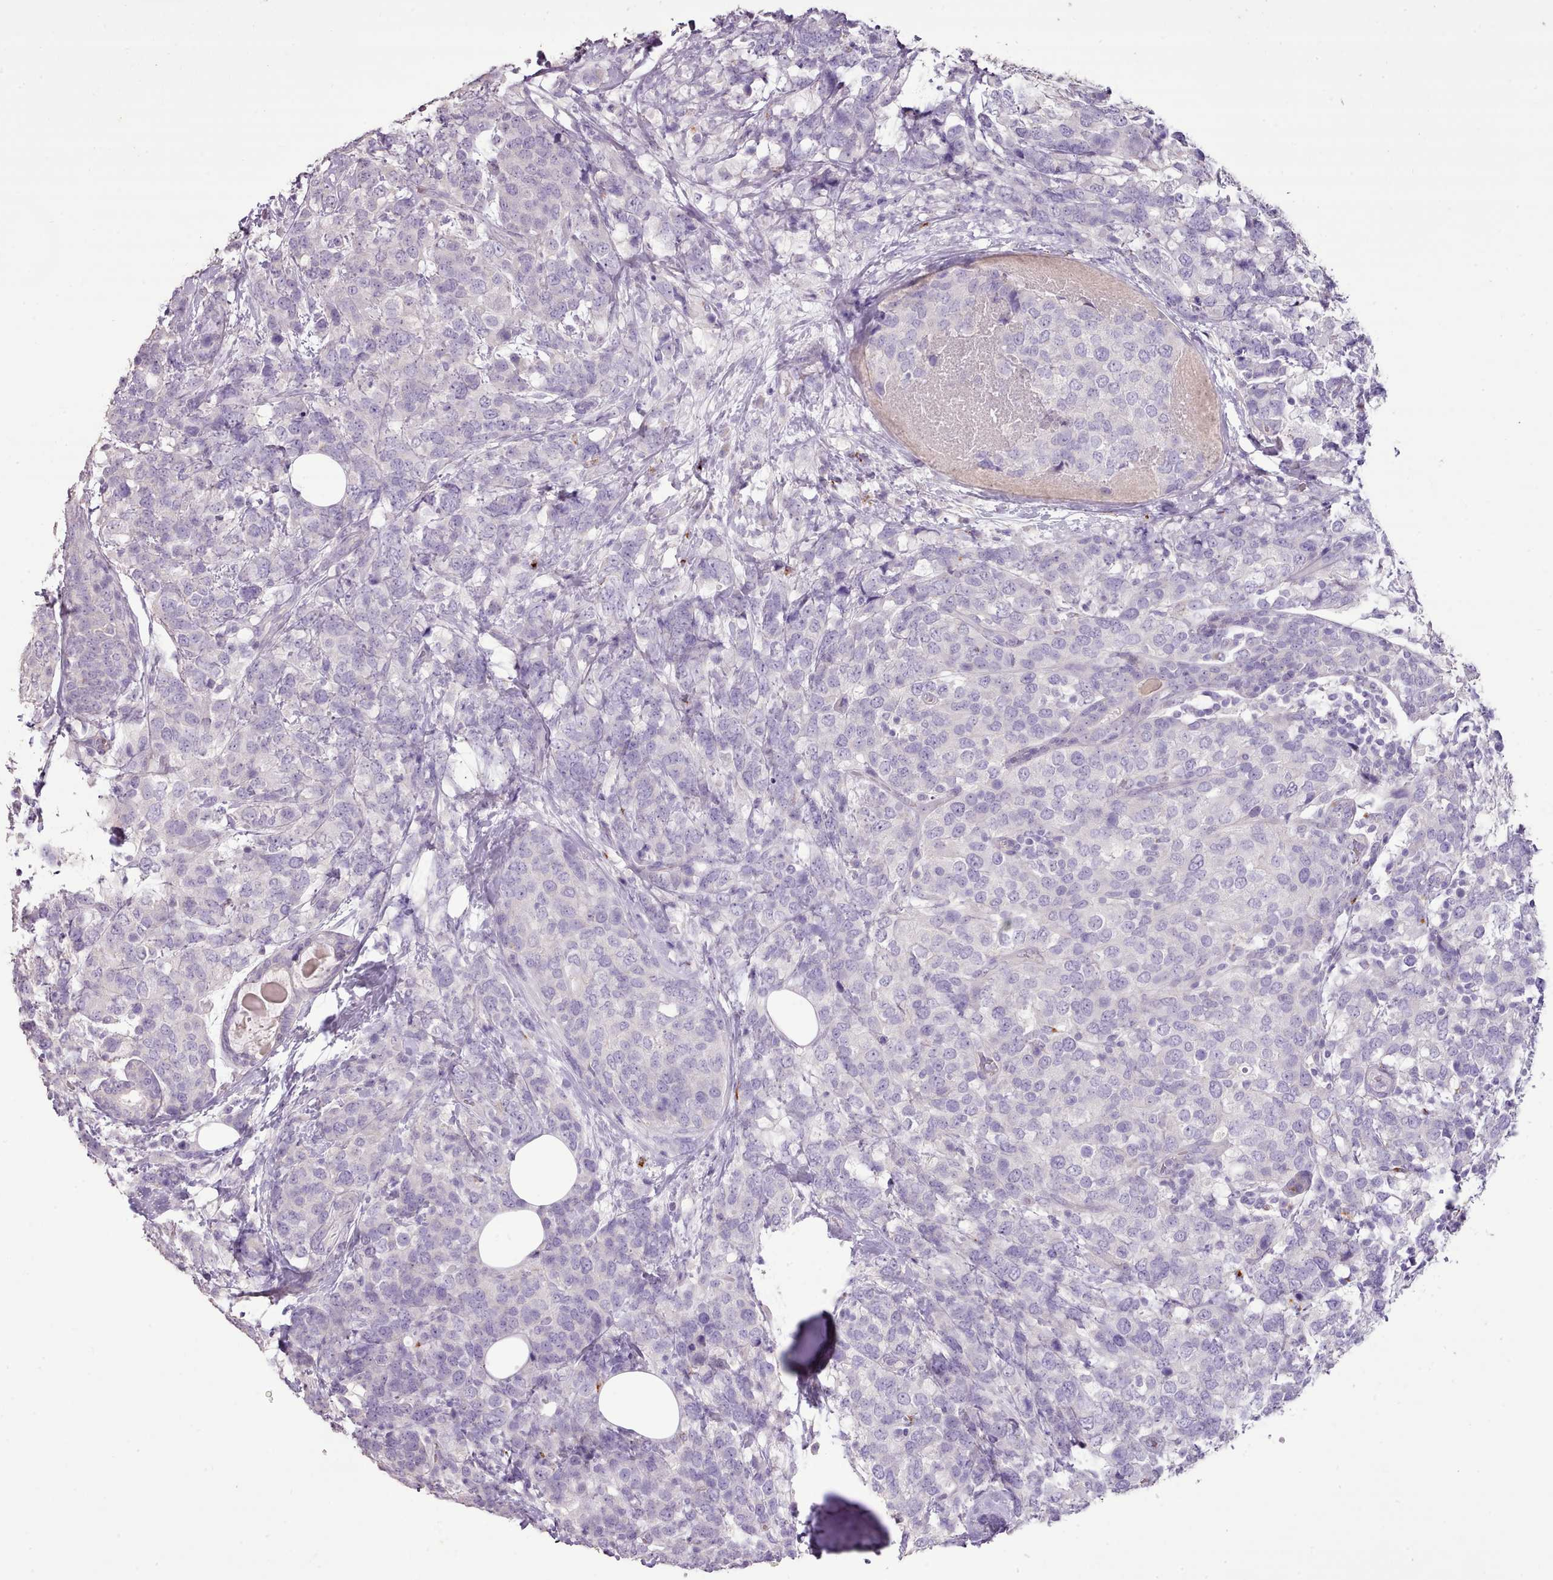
{"staining": {"intensity": "negative", "quantity": "none", "location": "none"}, "tissue": "breast cancer", "cell_type": "Tumor cells", "image_type": "cancer", "snomed": [{"axis": "morphology", "description": "Lobular carcinoma"}, {"axis": "topography", "description": "Breast"}], "caption": "The micrograph exhibits no staining of tumor cells in breast lobular carcinoma.", "gene": "BLOC1S2", "patient": {"sex": "female", "age": 59}}